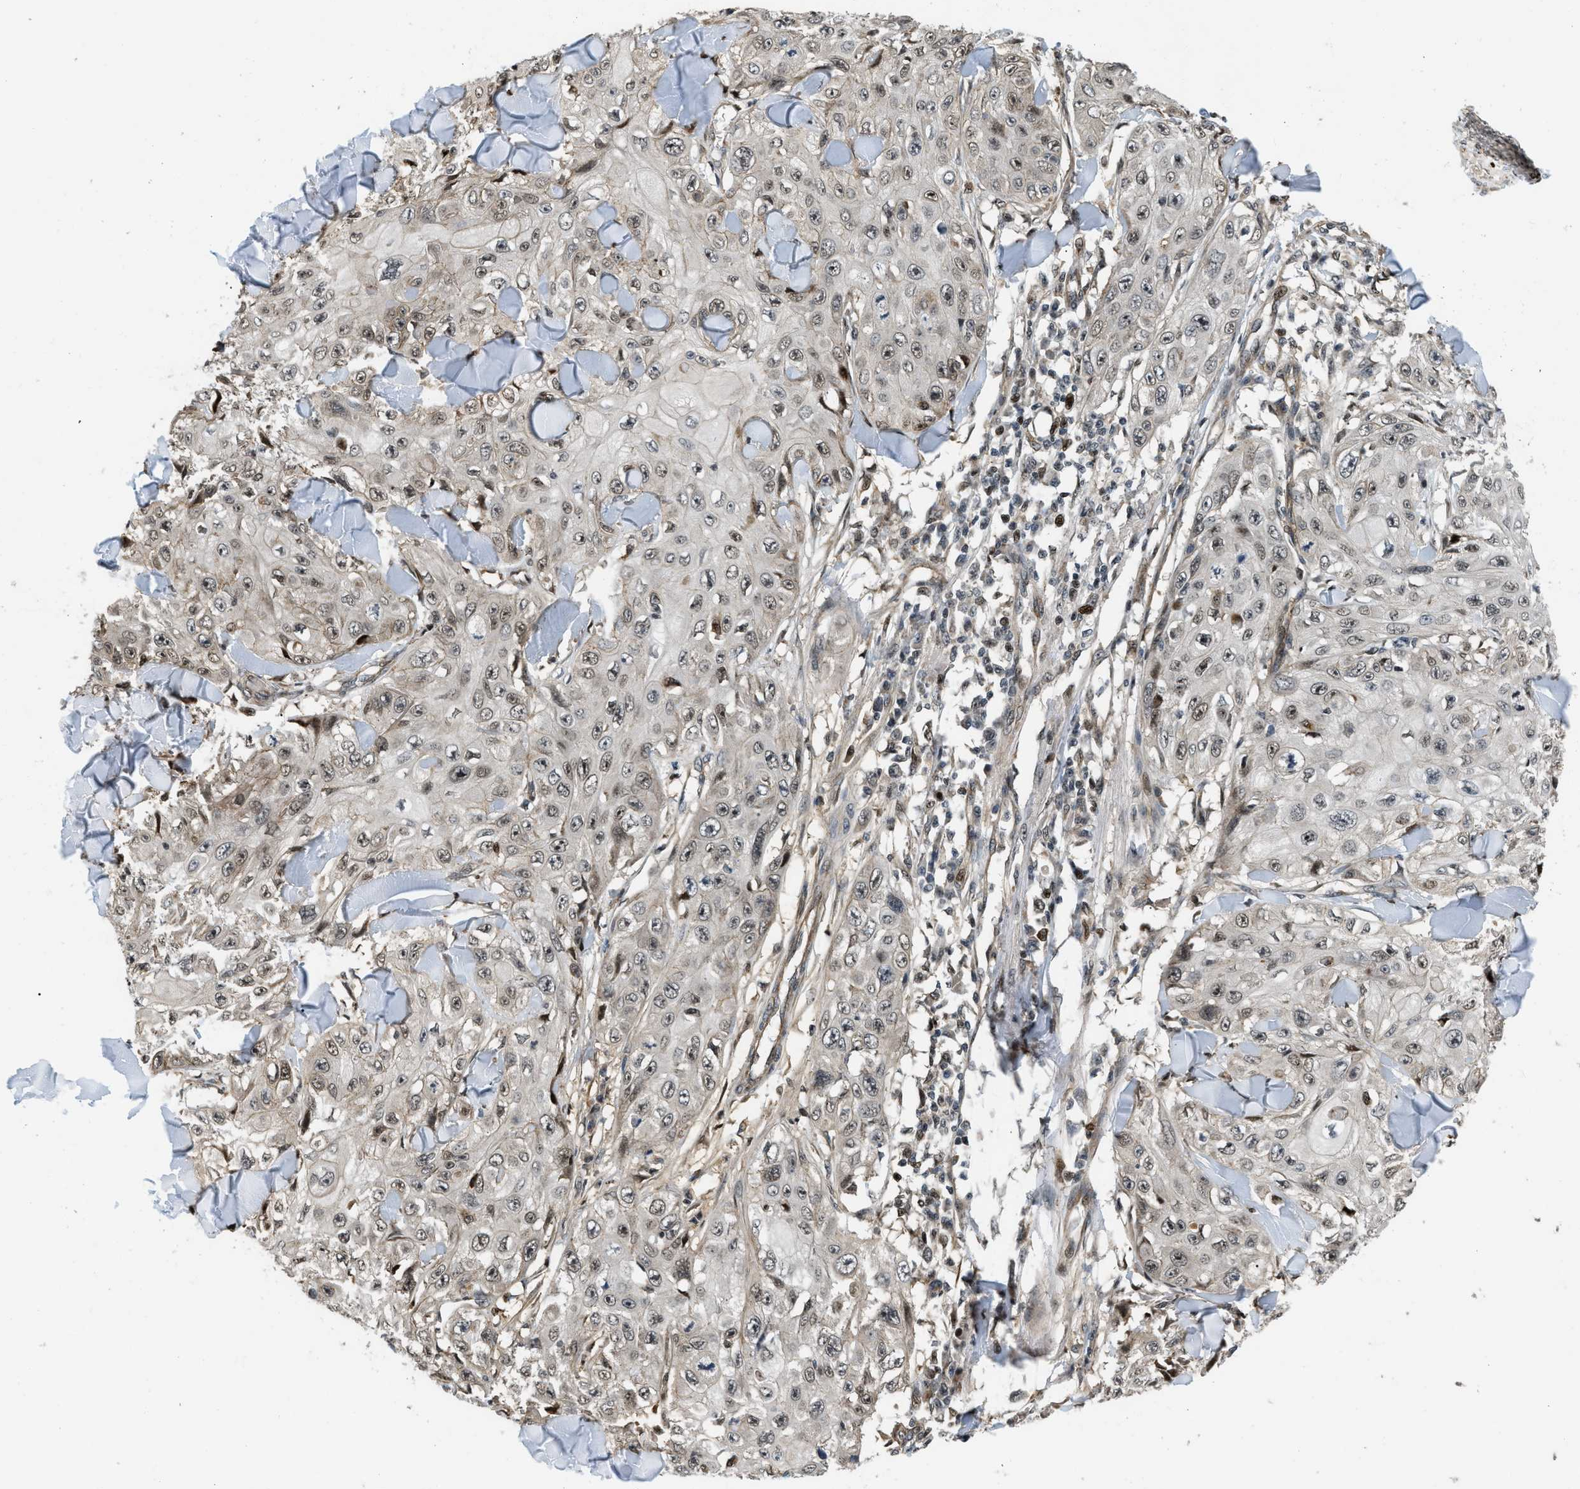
{"staining": {"intensity": "weak", "quantity": "25%-75%", "location": "nuclear"}, "tissue": "skin cancer", "cell_type": "Tumor cells", "image_type": "cancer", "snomed": [{"axis": "morphology", "description": "Squamous cell carcinoma, NOS"}, {"axis": "topography", "description": "Skin"}], "caption": "Protein staining of skin cancer (squamous cell carcinoma) tissue displays weak nuclear staining in about 25%-75% of tumor cells.", "gene": "LTA4H", "patient": {"sex": "male", "age": 86}}